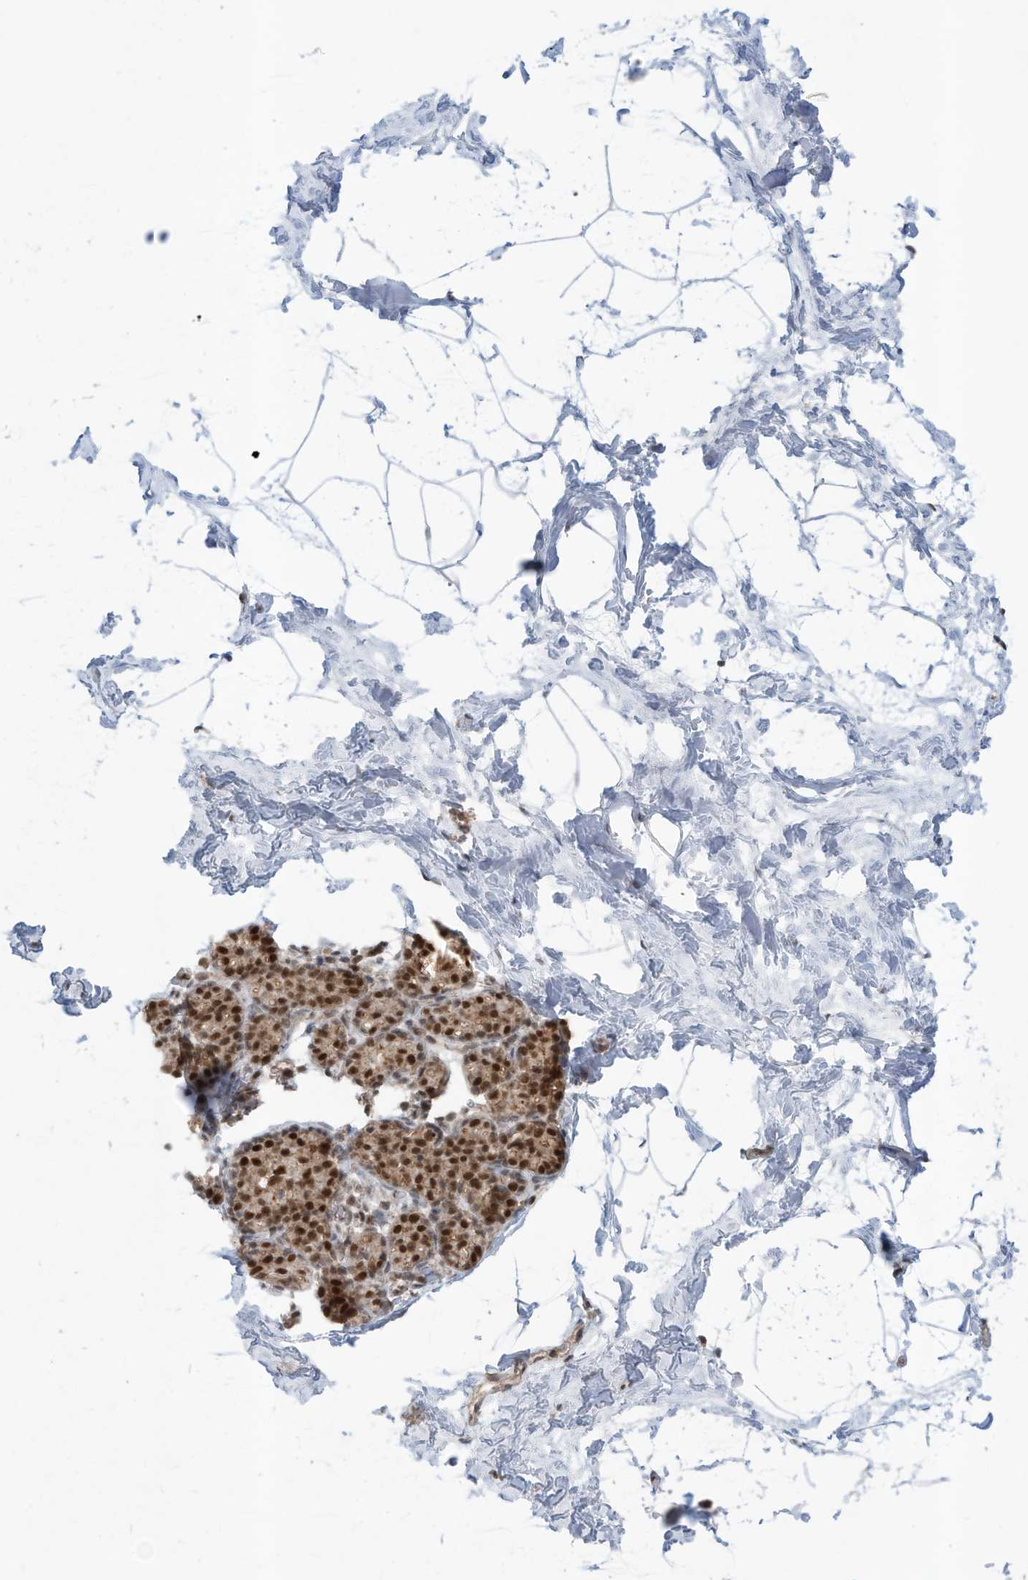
{"staining": {"intensity": "negative", "quantity": "none", "location": "none"}, "tissue": "breast", "cell_type": "Adipocytes", "image_type": "normal", "snomed": [{"axis": "morphology", "description": "Normal tissue, NOS"}, {"axis": "topography", "description": "Breast"}], "caption": "This image is of unremarkable breast stained with IHC to label a protein in brown with the nuclei are counter-stained blue. There is no staining in adipocytes. (DAB (3,3'-diaminobenzidine) IHC, high magnification).", "gene": "REPIN1", "patient": {"sex": "female", "age": 62}}